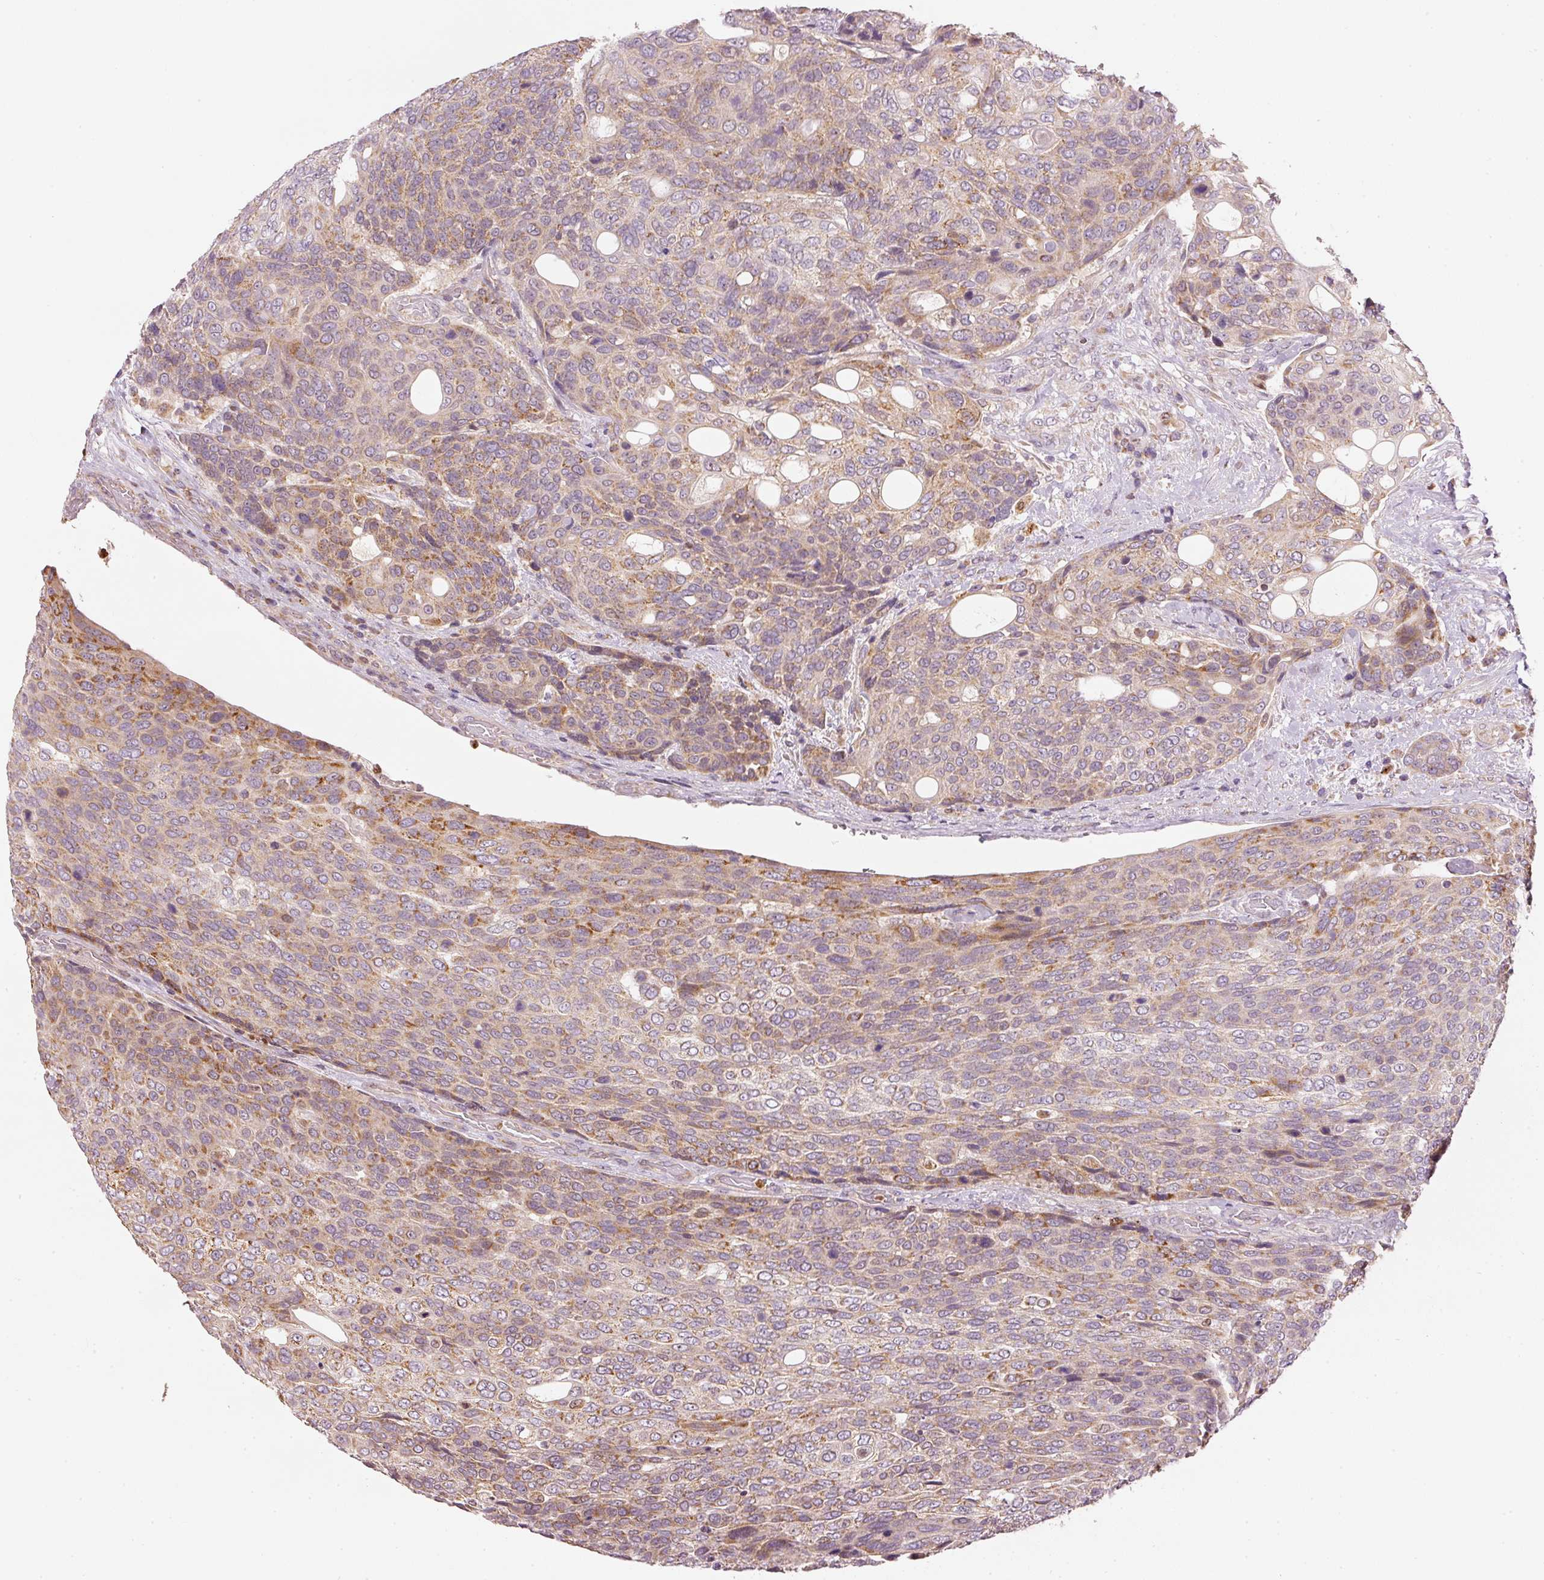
{"staining": {"intensity": "moderate", "quantity": "25%-75%", "location": "cytoplasmic/membranous"}, "tissue": "urothelial cancer", "cell_type": "Tumor cells", "image_type": "cancer", "snomed": [{"axis": "morphology", "description": "Urothelial carcinoma, High grade"}, {"axis": "topography", "description": "Urinary bladder"}], "caption": "Immunohistochemical staining of urothelial cancer reveals moderate cytoplasmic/membranous protein staining in about 25%-75% of tumor cells.", "gene": "MTHFD1L", "patient": {"sex": "female", "age": 70}}